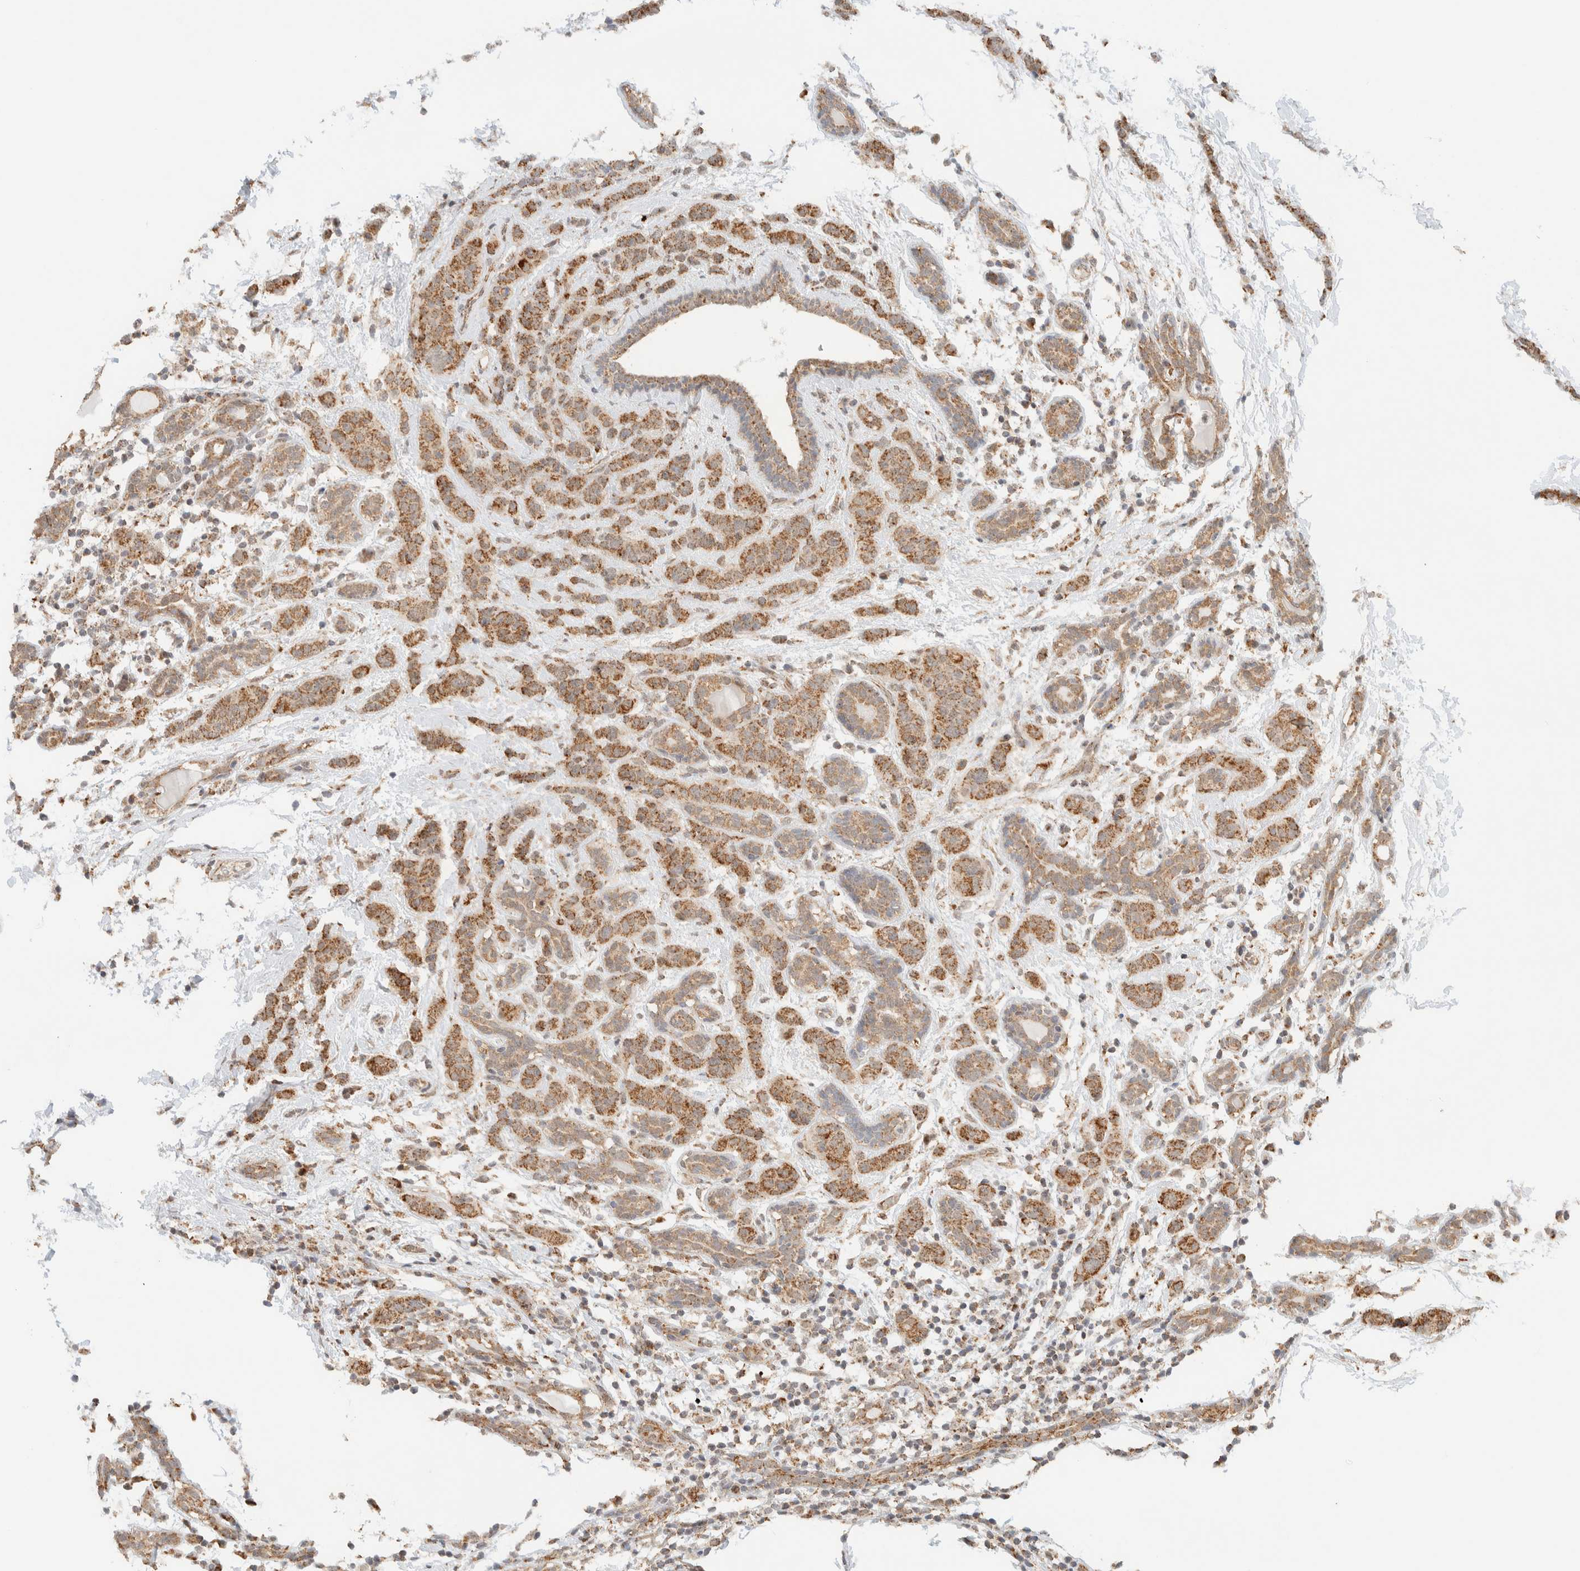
{"staining": {"intensity": "moderate", "quantity": ">75%", "location": "cytoplasmic/membranous"}, "tissue": "breast cancer", "cell_type": "Tumor cells", "image_type": "cancer", "snomed": [{"axis": "morphology", "description": "Normal tissue, NOS"}, {"axis": "morphology", "description": "Duct carcinoma"}, {"axis": "topography", "description": "Breast"}], "caption": "Protein analysis of infiltrating ductal carcinoma (breast) tissue exhibits moderate cytoplasmic/membranous expression in about >75% of tumor cells. The staining was performed using DAB (3,3'-diaminobenzidine), with brown indicating positive protein expression. Nuclei are stained blue with hematoxylin.", "gene": "MRPL41", "patient": {"sex": "female", "age": 40}}